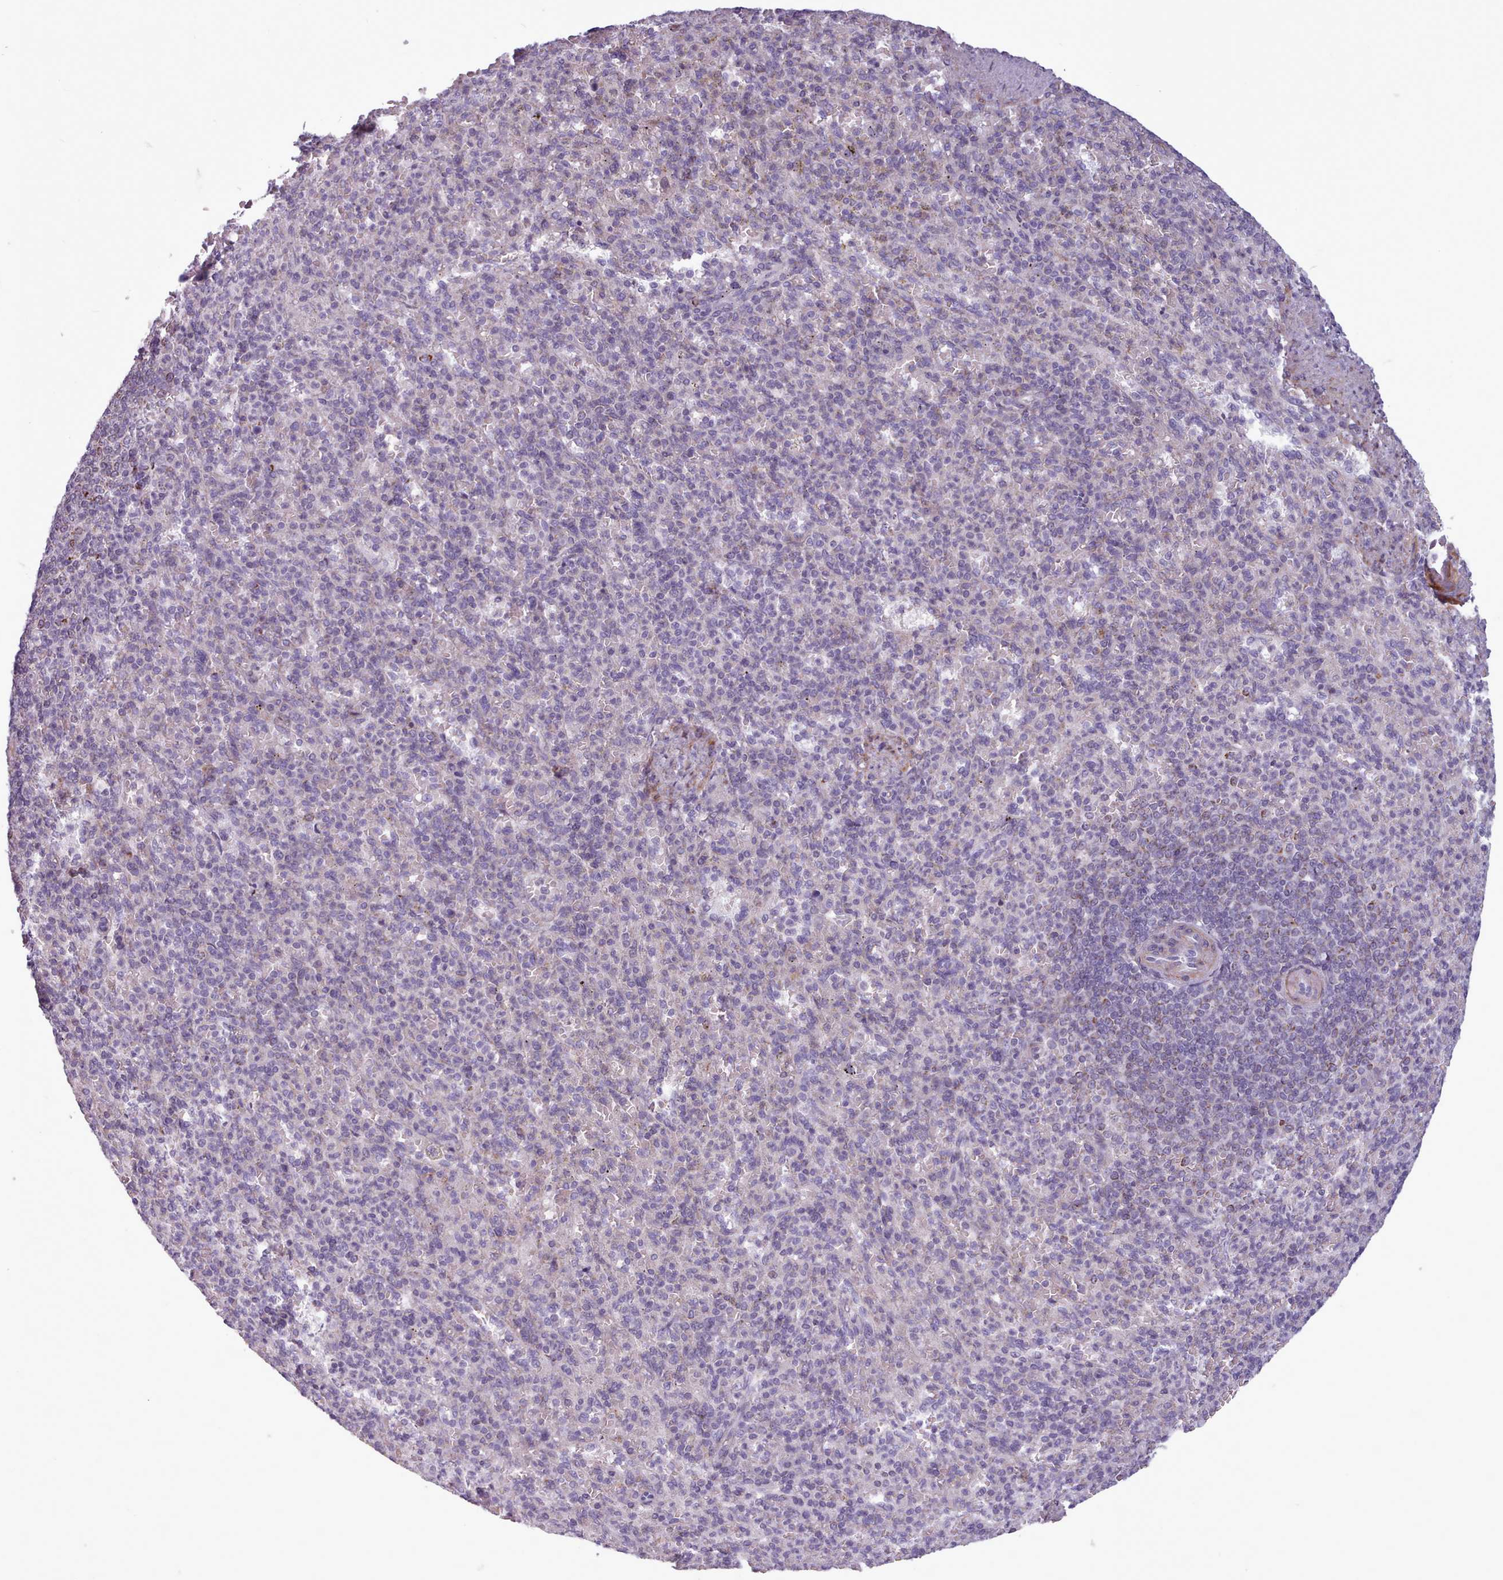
{"staining": {"intensity": "negative", "quantity": "none", "location": "none"}, "tissue": "spleen", "cell_type": "Cells in red pulp", "image_type": "normal", "snomed": [{"axis": "morphology", "description": "Normal tissue, NOS"}, {"axis": "topography", "description": "Spleen"}], "caption": "Image shows no significant protein staining in cells in red pulp of benign spleen. (DAB (3,3'-diaminobenzidine) immunohistochemistry (IHC) visualized using brightfield microscopy, high magnification).", "gene": "AVL9", "patient": {"sex": "female", "age": 74}}